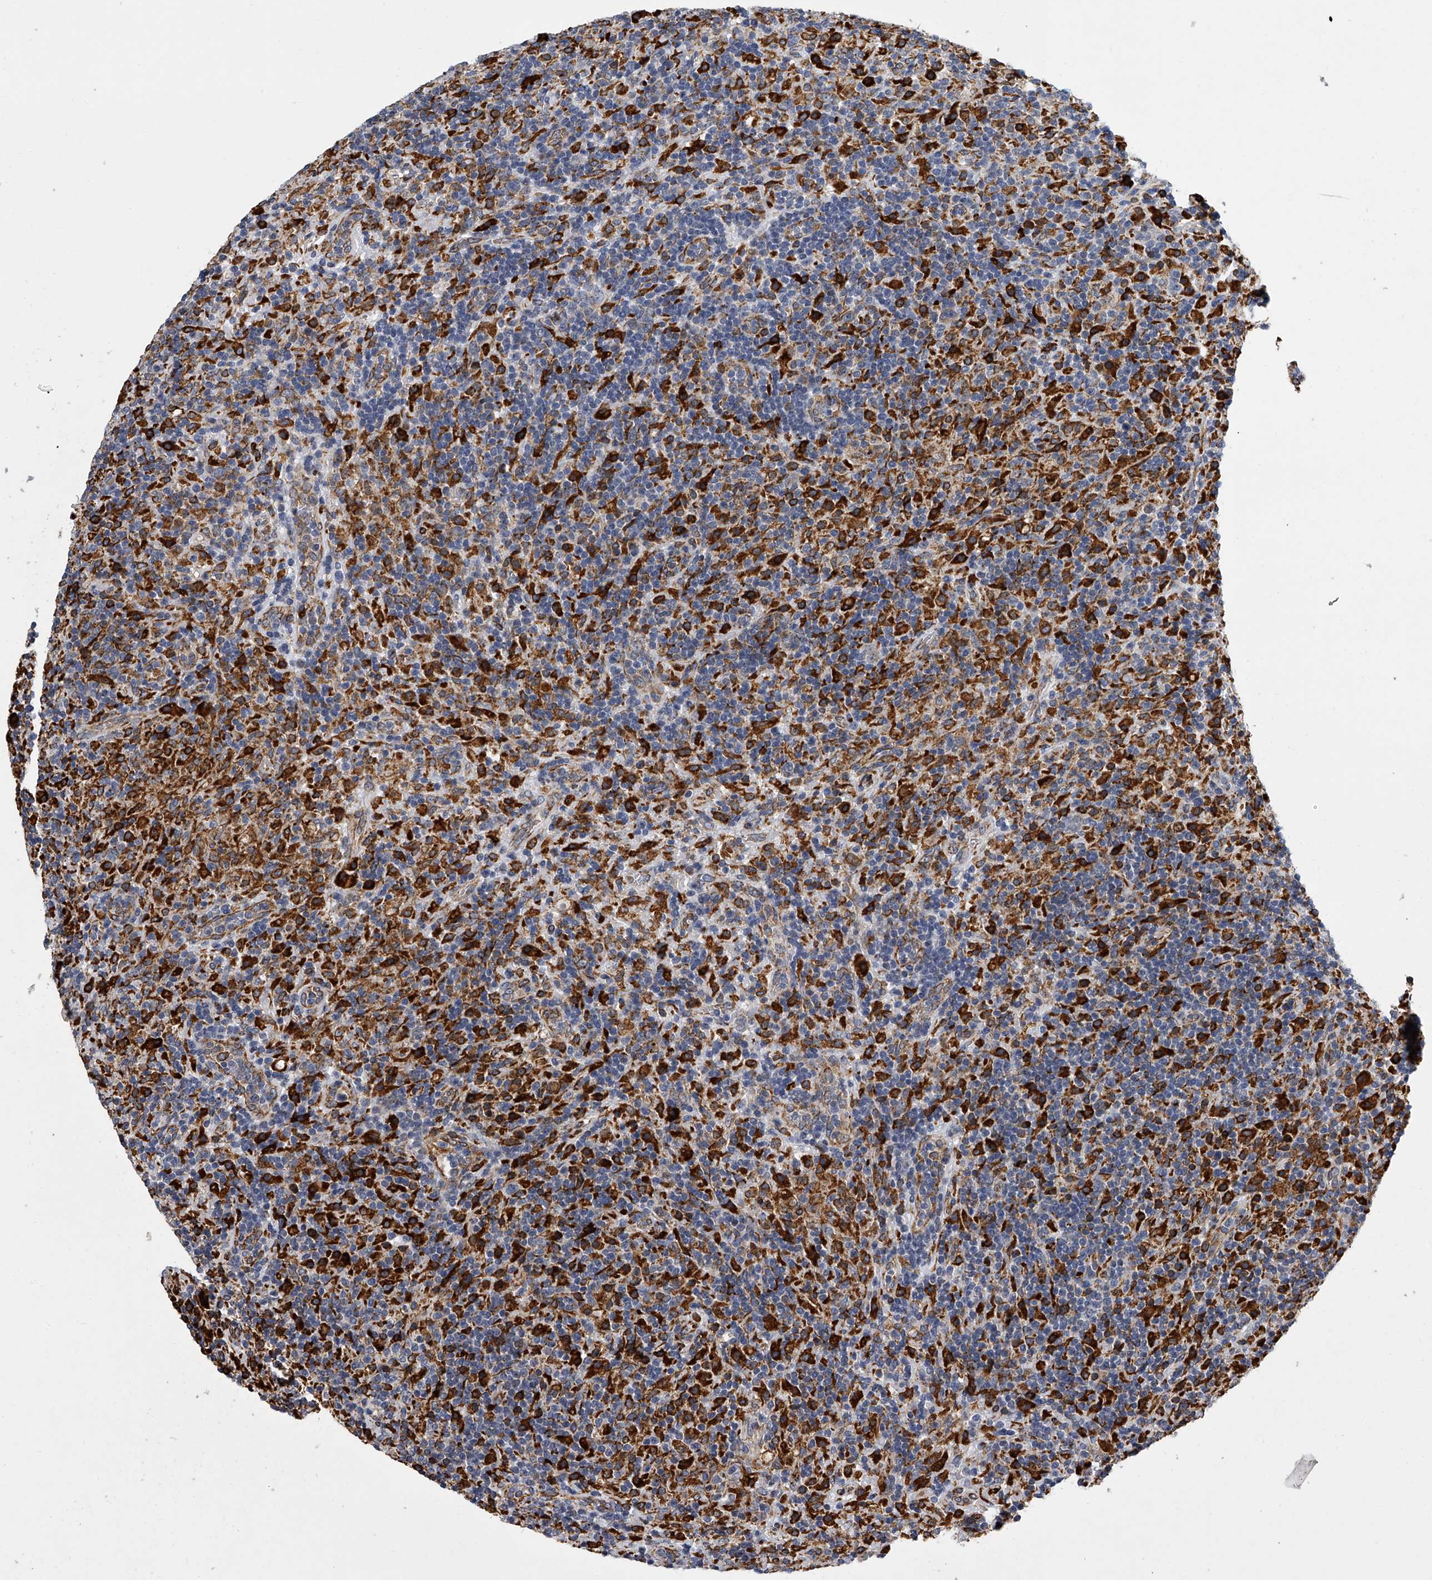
{"staining": {"intensity": "negative", "quantity": "none", "location": "none"}, "tissue": "lymphoma", "cell_type": "Tumor cells", "image_type": "cancer", "snomed": [{"axis": "morphology", "description": "Hodgkin's disease, NOS"}, {"axis": "topography", "description": "Lymph node"}], "caption": "Human Hodgkin's disease stained for a protein using immunohistochemistry (IHC) displays no expression in tumor cells.", "gene": "TMEM63C", "patient": {"sex": "male", "age": 70}}